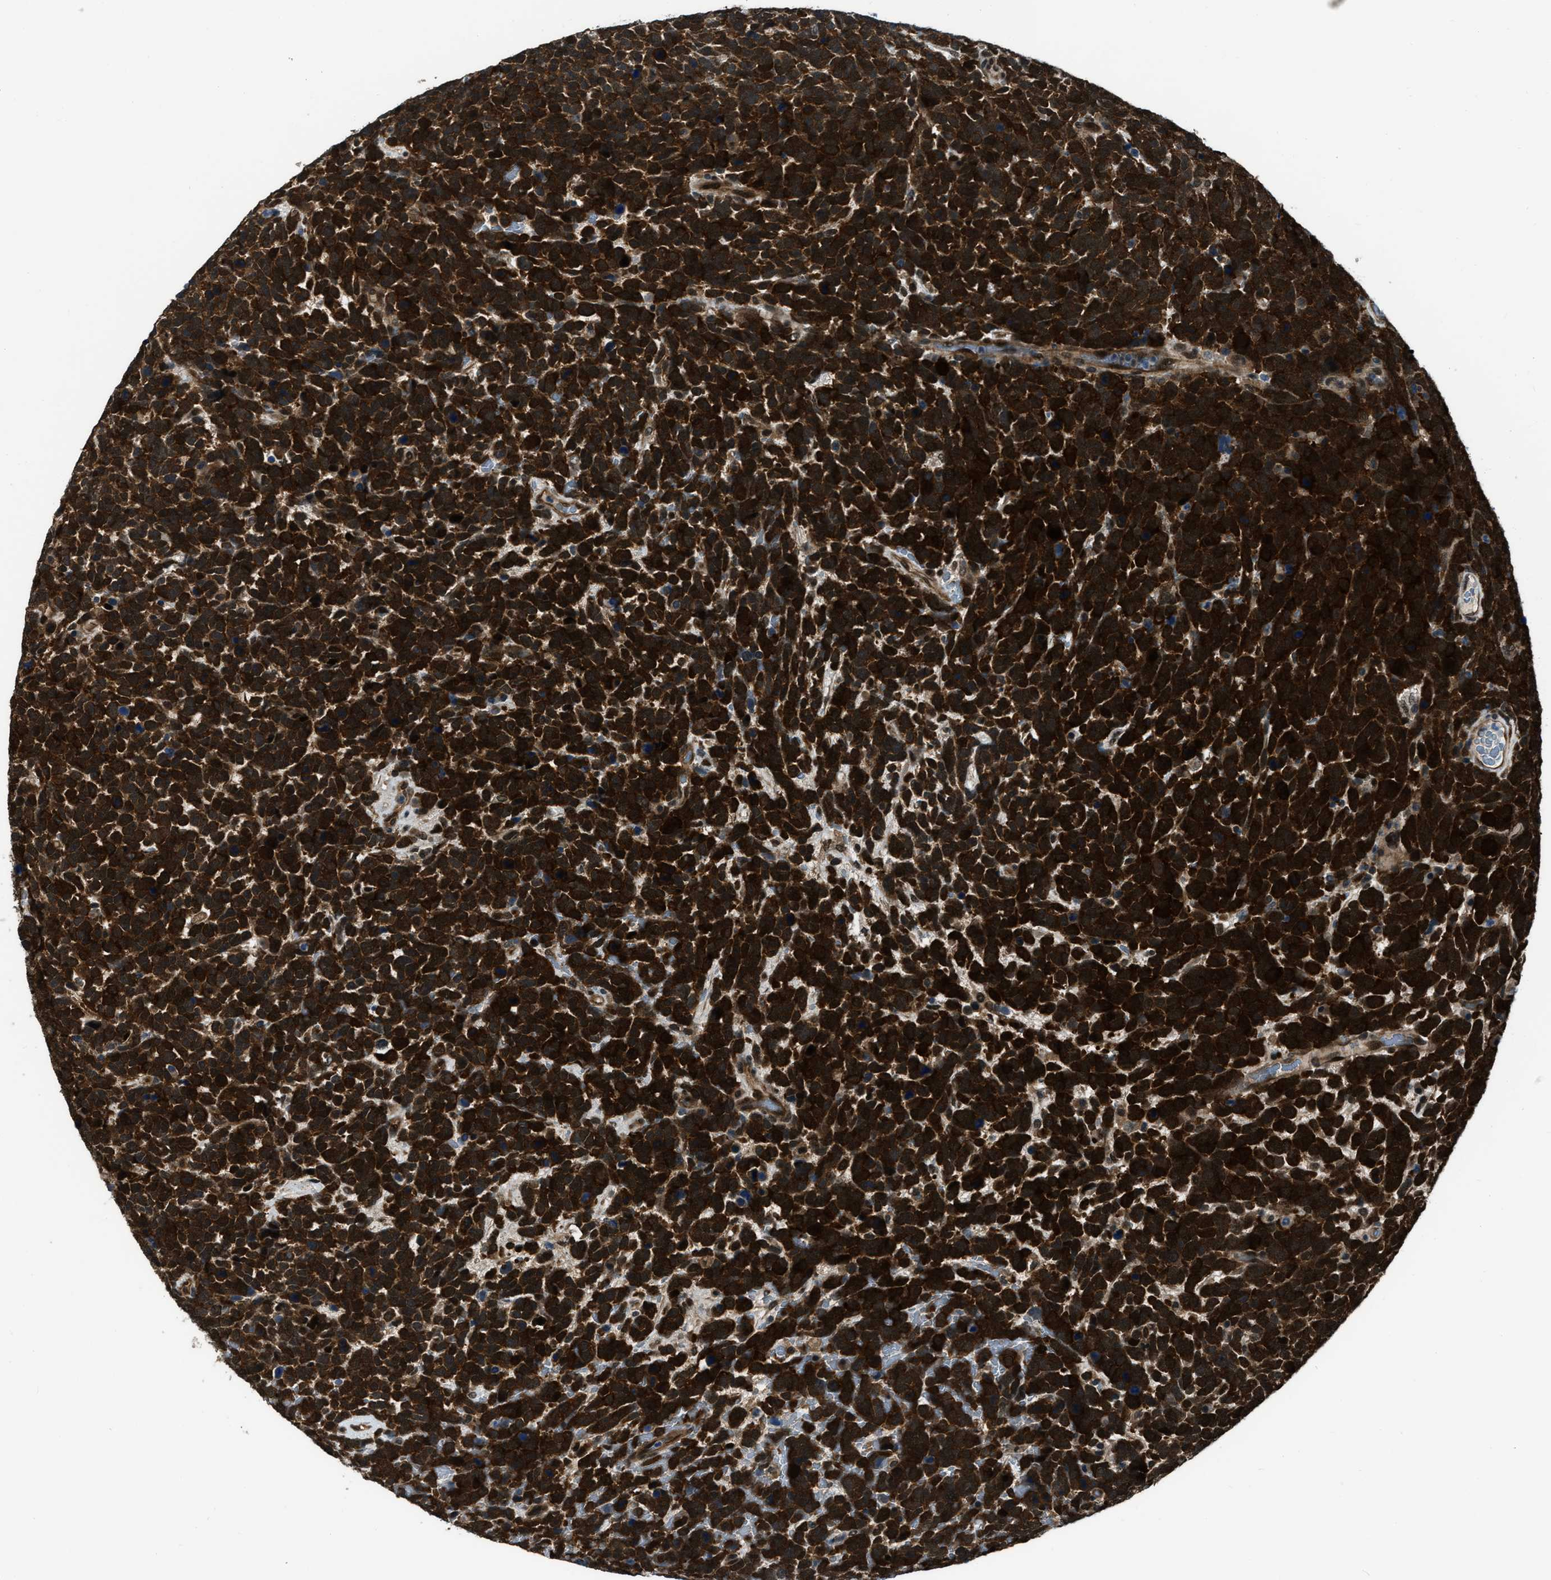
{"staining": {"intensity": "strong", "quantity": ">75%", "location": "cytoplasmic/membranous,nuclear"}, "tissue": "urothelial cancer", "cell_type": "Tumor cells", "image_type": "cancer", "snomed": [{"axis": "morphology", "description": "Urothelial carcinoma, High grade"}, {"axis": "topography", "description": "Urinary bladder"}], "caption": "A micrograph of human urothelial cancer stained for a protein shows strong cytoplasmic/membranous and nuclear brown staining in tumor cells.", "gene": "NUDCD3", "patient": {"sex": "female", "age": 82}}